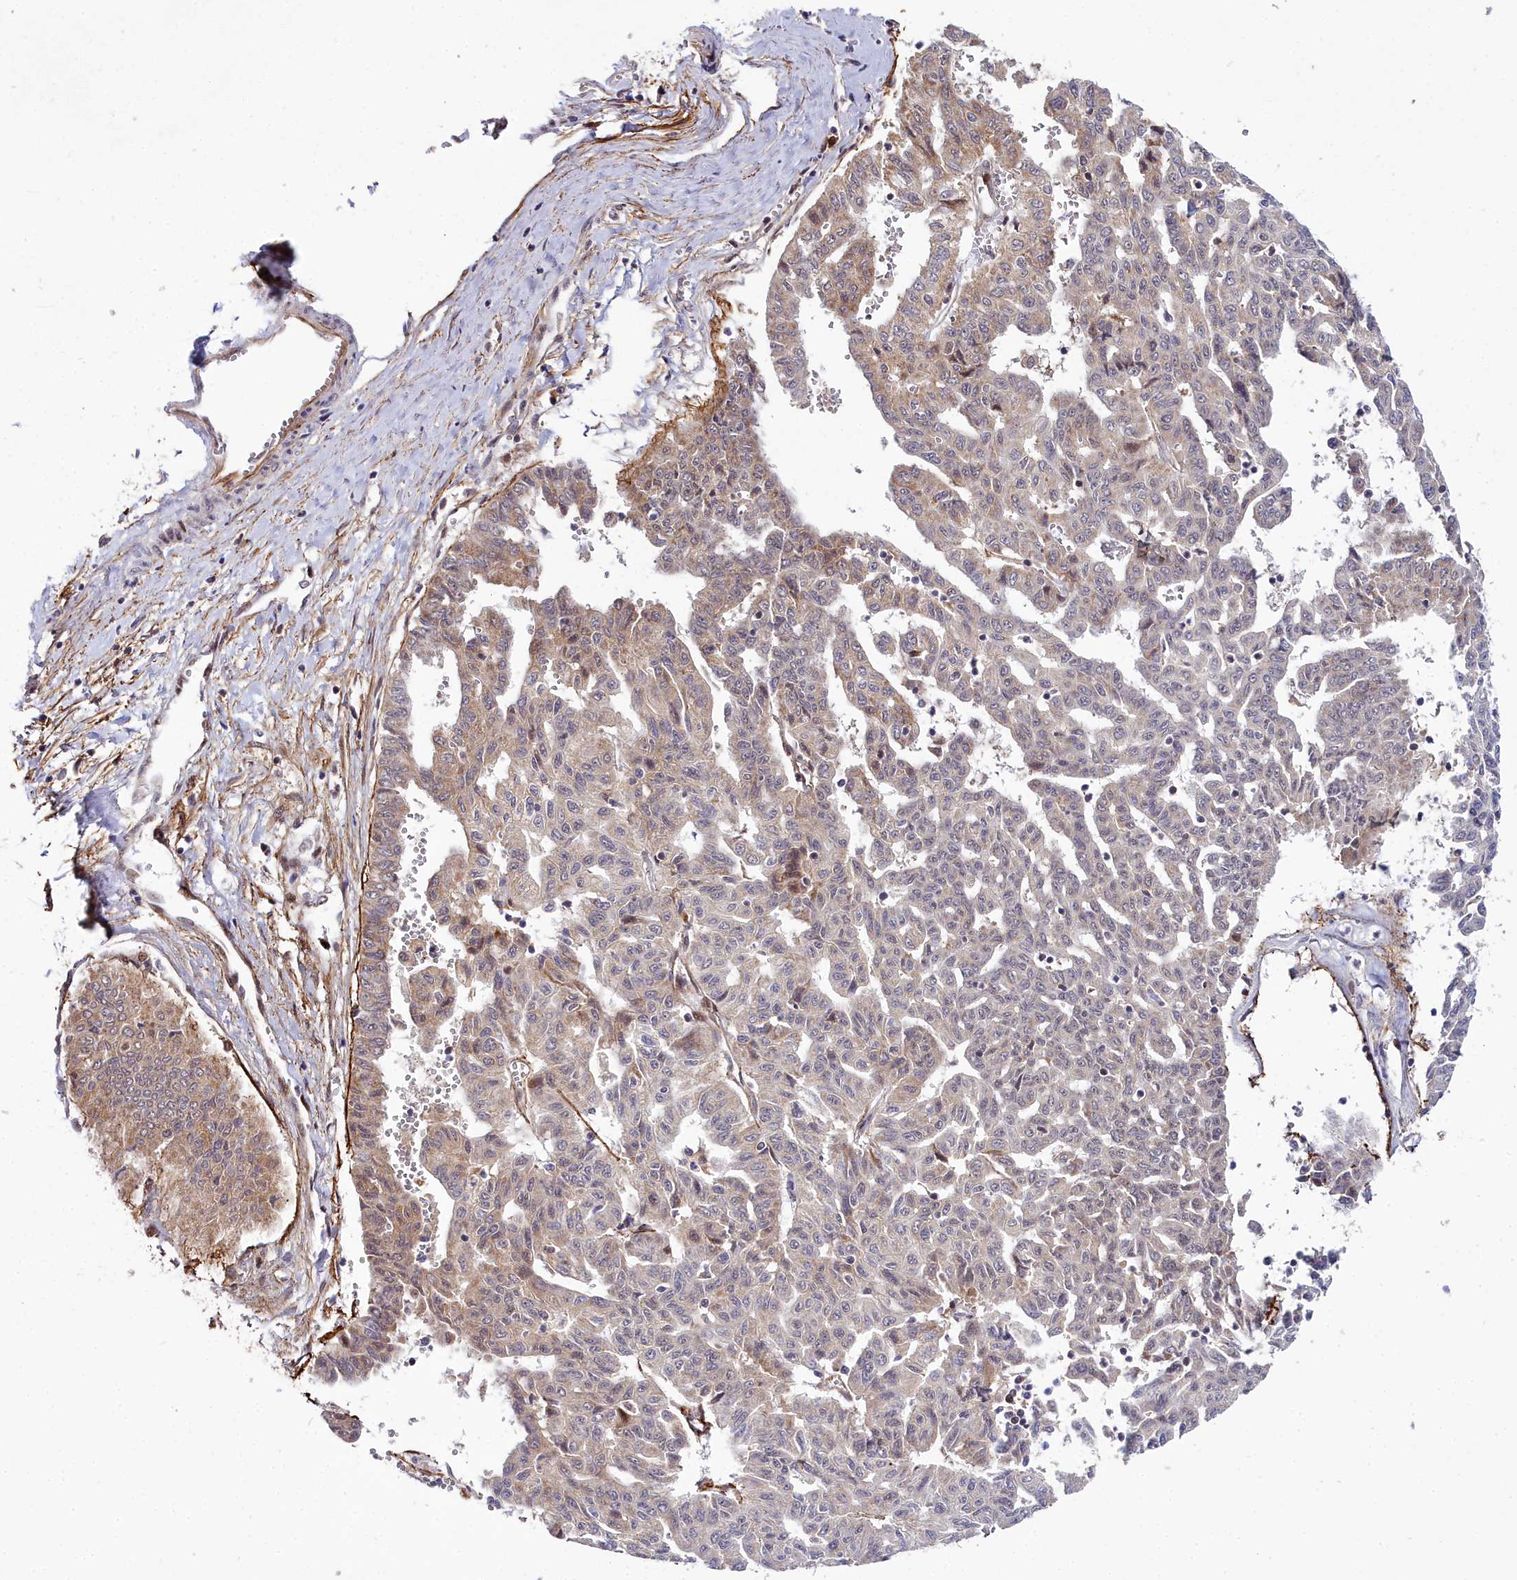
{"staining": {"intensity": "weak", "quantity": "25%-75%", "location": "cytoplasmic/membranous"}, "tissue": "liver cancer", "cell_type": "Tumor cells", "image_type": "cancer", "snomed": [{"axis": "morphology", "description": "Cholangiocarcinoma"}, {"axis": "topography", "description": "Liver"}], "caption": "Tumor cells show weak cytoplasmic/membranous staining in about 25%-75% of cells in liver cancer.", "gene": "MRPS11", "patient": {"sex": "female", "age": 77}}